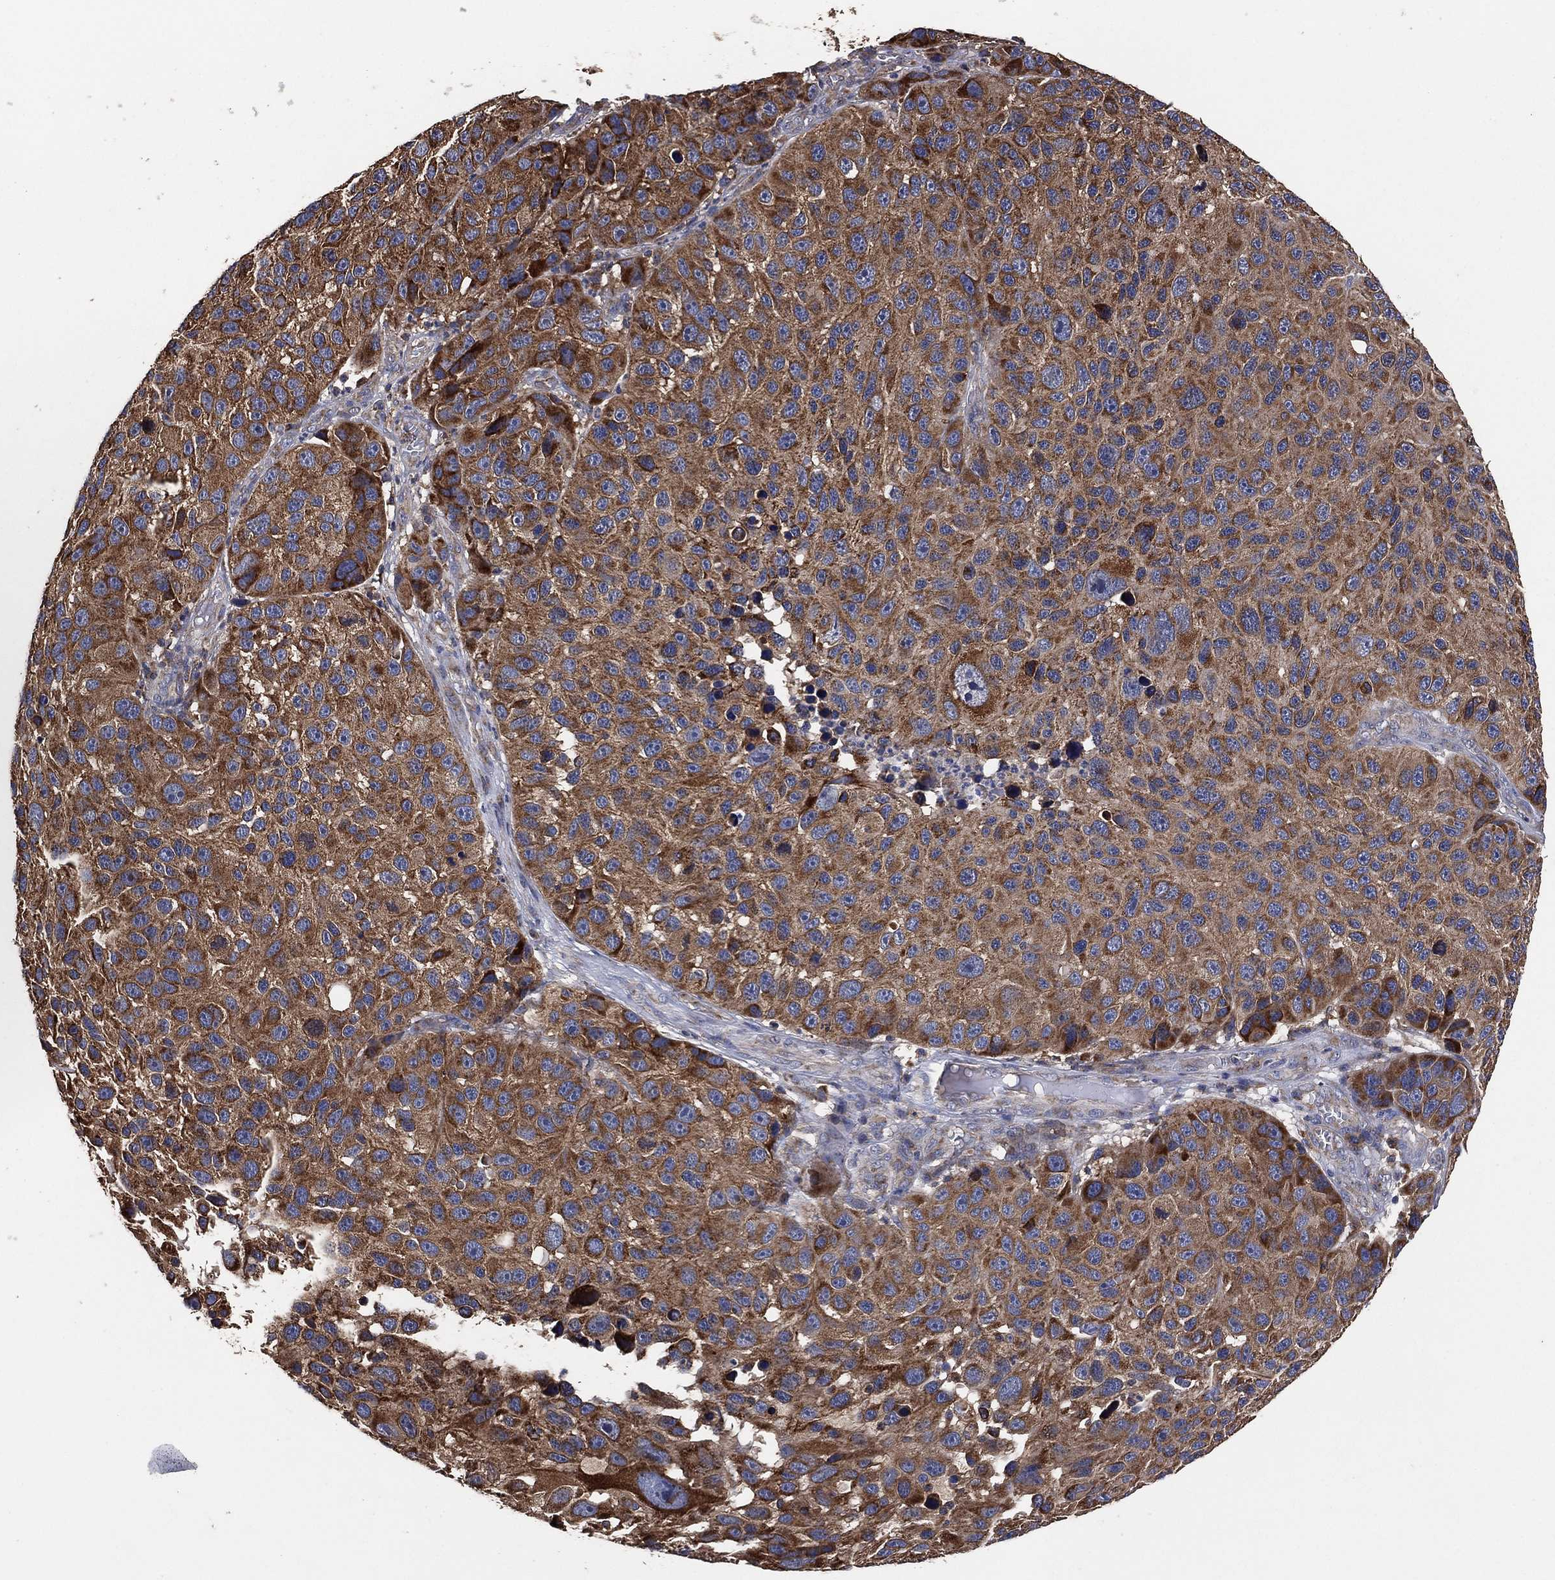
{"staining": {"intensity": "moderate", "quantity": "25%-75%", "location": "cytoplasmic/membranous"}, "tissue": "melanoma", "cell_type": "Tumor cells", "image_type": "cancer", "snomed": [{"axis": "morphology", "description": "Malignant melanoma, NOS"}, {"axis": "topography", "description": "Skin"}], "caption": "Melanoma was stained to show a protein in brown. There is medium levels of moderate cytoplasmic/membranous staining in approximately 25%-75% of tumor cells. Using DAB (3,3'-diaminobenzidine) (brown) and hematoxylin (blue) stains, captured at high magnification using brightfield microscopy.", "gene": "LIMD1", "patient": {"sex": "male", "age": 53}}